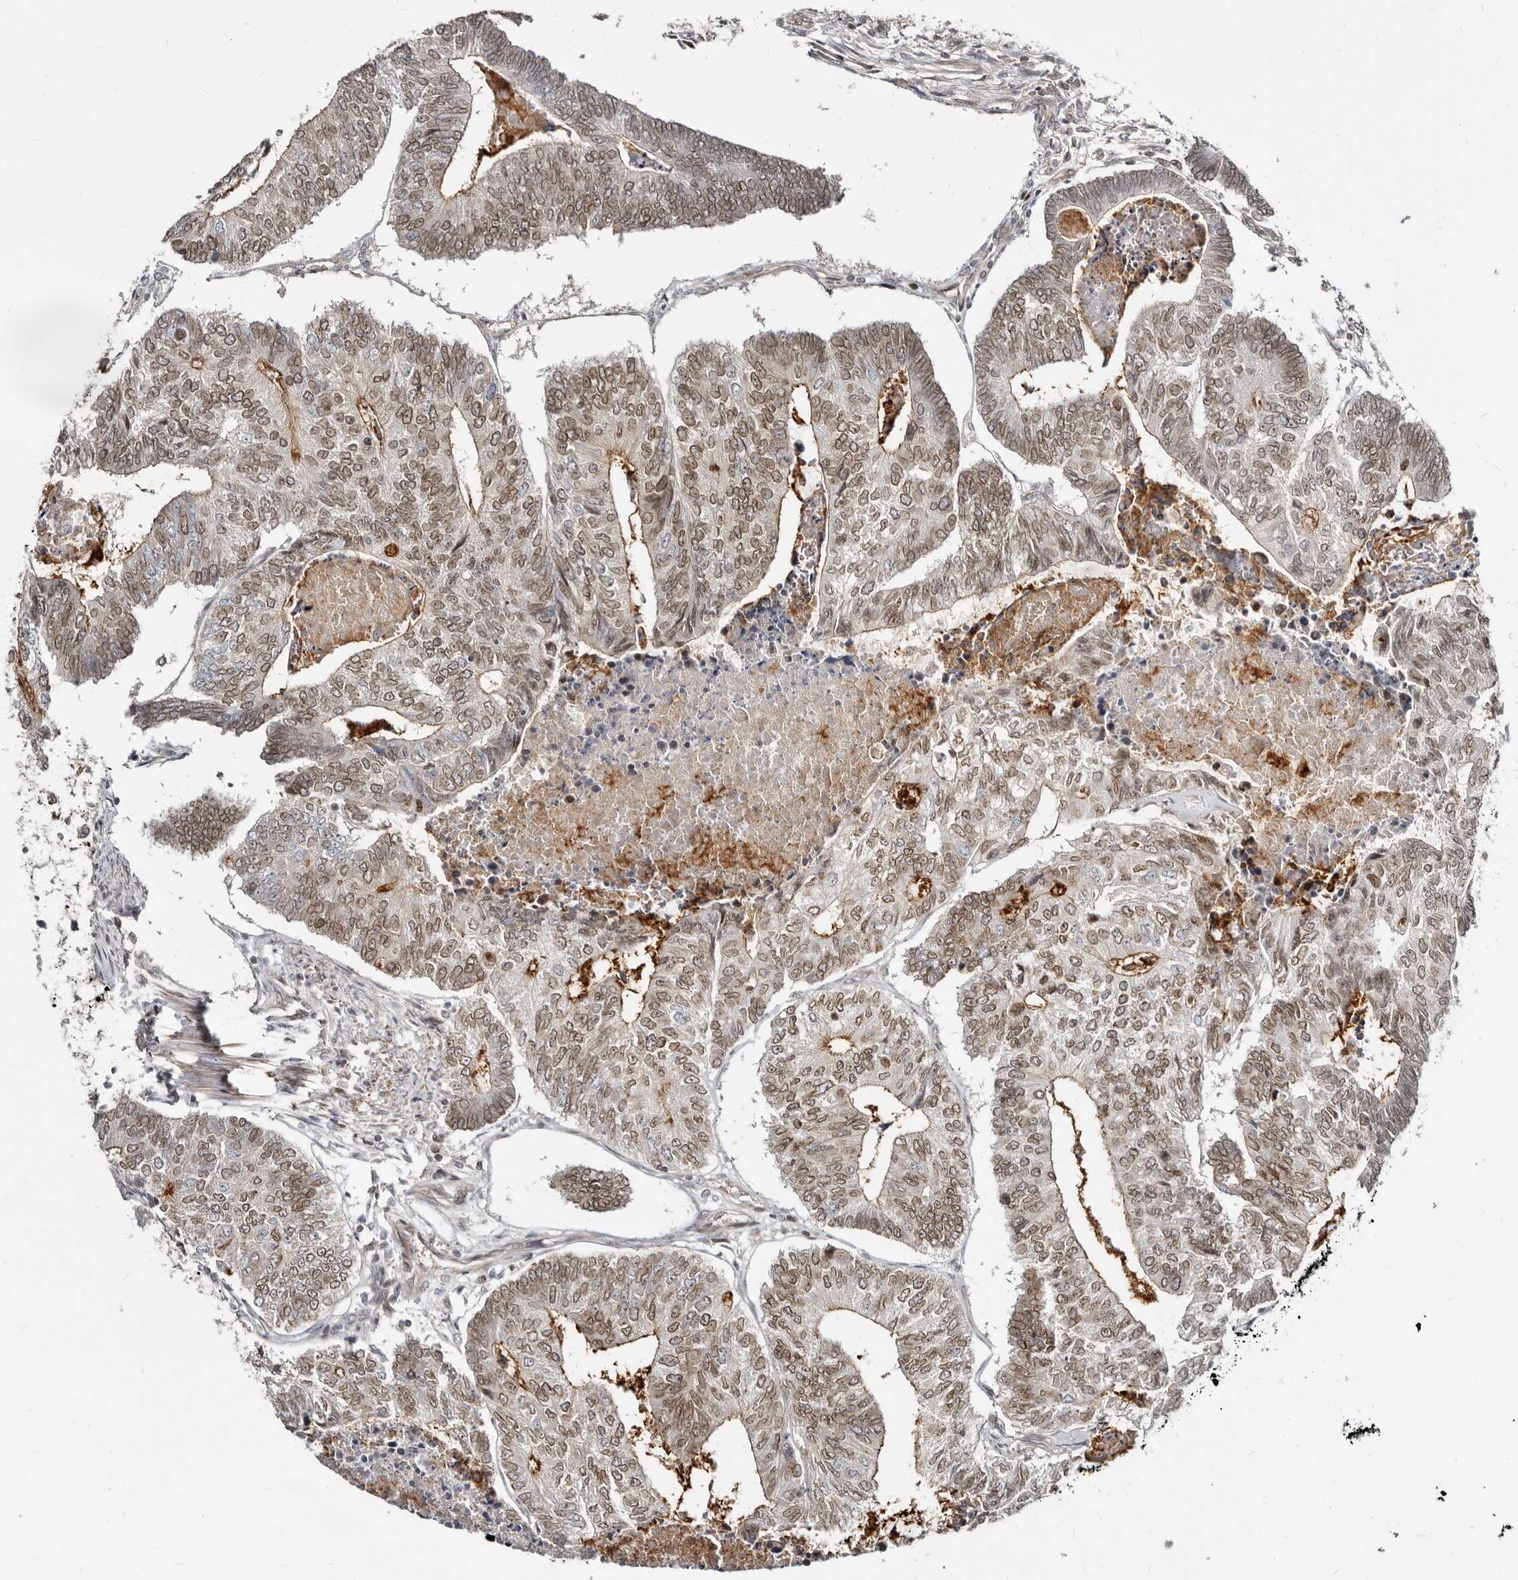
{"staining": {"intensity": "weak", "quantity": ">75%", "location": "cytoplasmic/membranous,nuclear"}, "tissue": "colorectal cancer", "cell_type": "Tumor cells", "image_type": "cancer", "snomed": [{"axis": "morphology", "description": "Adenocarcinoma, NOS"}, {"axis": "topography", "description": "Colon"}], "caption": "IHC image of human colorectal cancer stained for a protein (brown), which displays low levels of weak cytoplasmic/membranous and nuclear expression in approximately >75% of tumor cells.", "gene": "NUP153", "patient": {"sex": "female", "age": 67}}